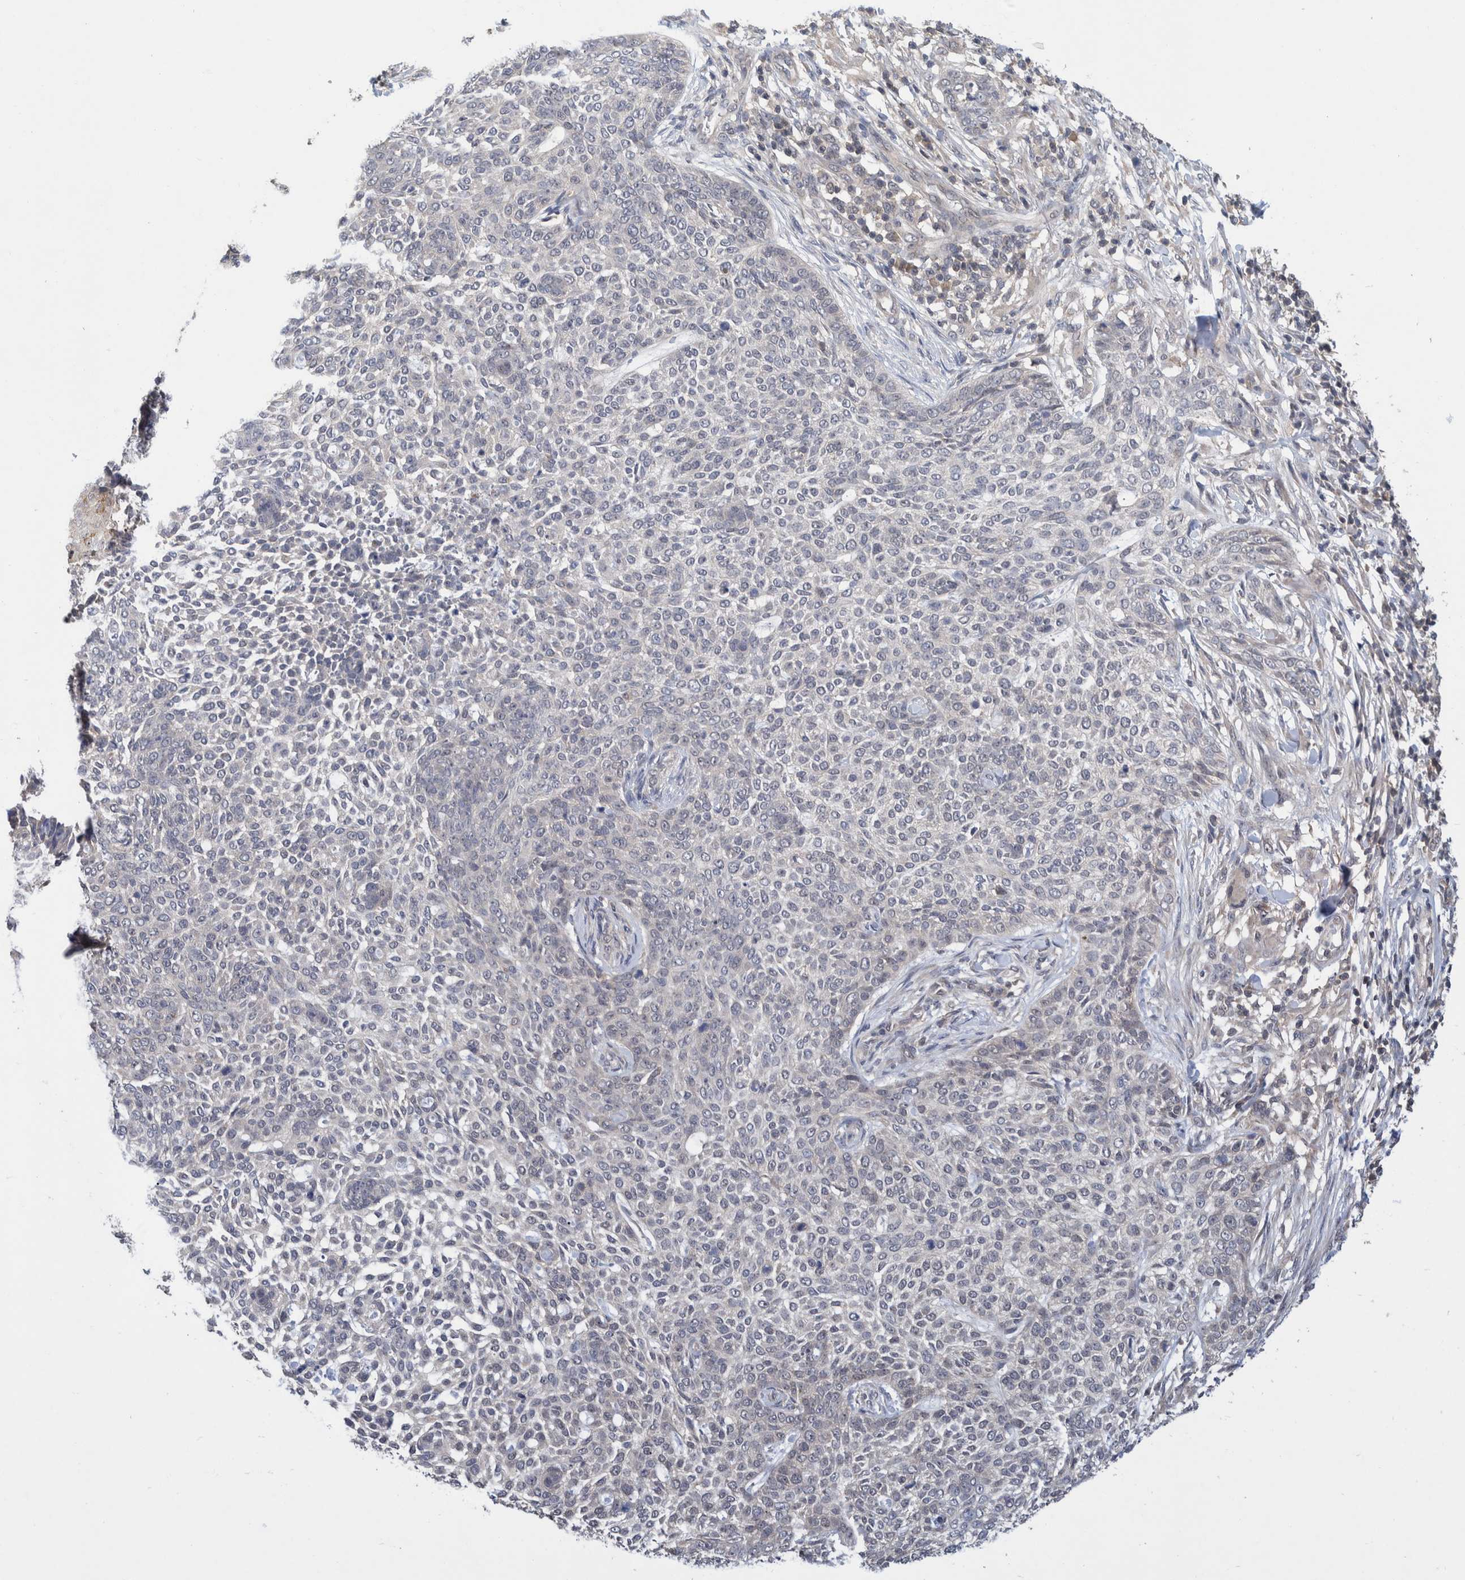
{"staining": {"intensity": "negative", "quantity": "none", "location": "none"}, "tissue": "skin cancer", "cell_type": "Tumor cells", "image_type": "cancer", "snomed": [{"axis": "morphology", "description": "Basal cell carcinoma"}, {"axis": "topography", "description": "Skin"}], "caption": "Basal cell carcinoma (skin) was stained to show a protein in brown. There is no significant positivity in tumor cells.", "gene": "PLPBP", "patient": {"sex": "female", "age": 64}}